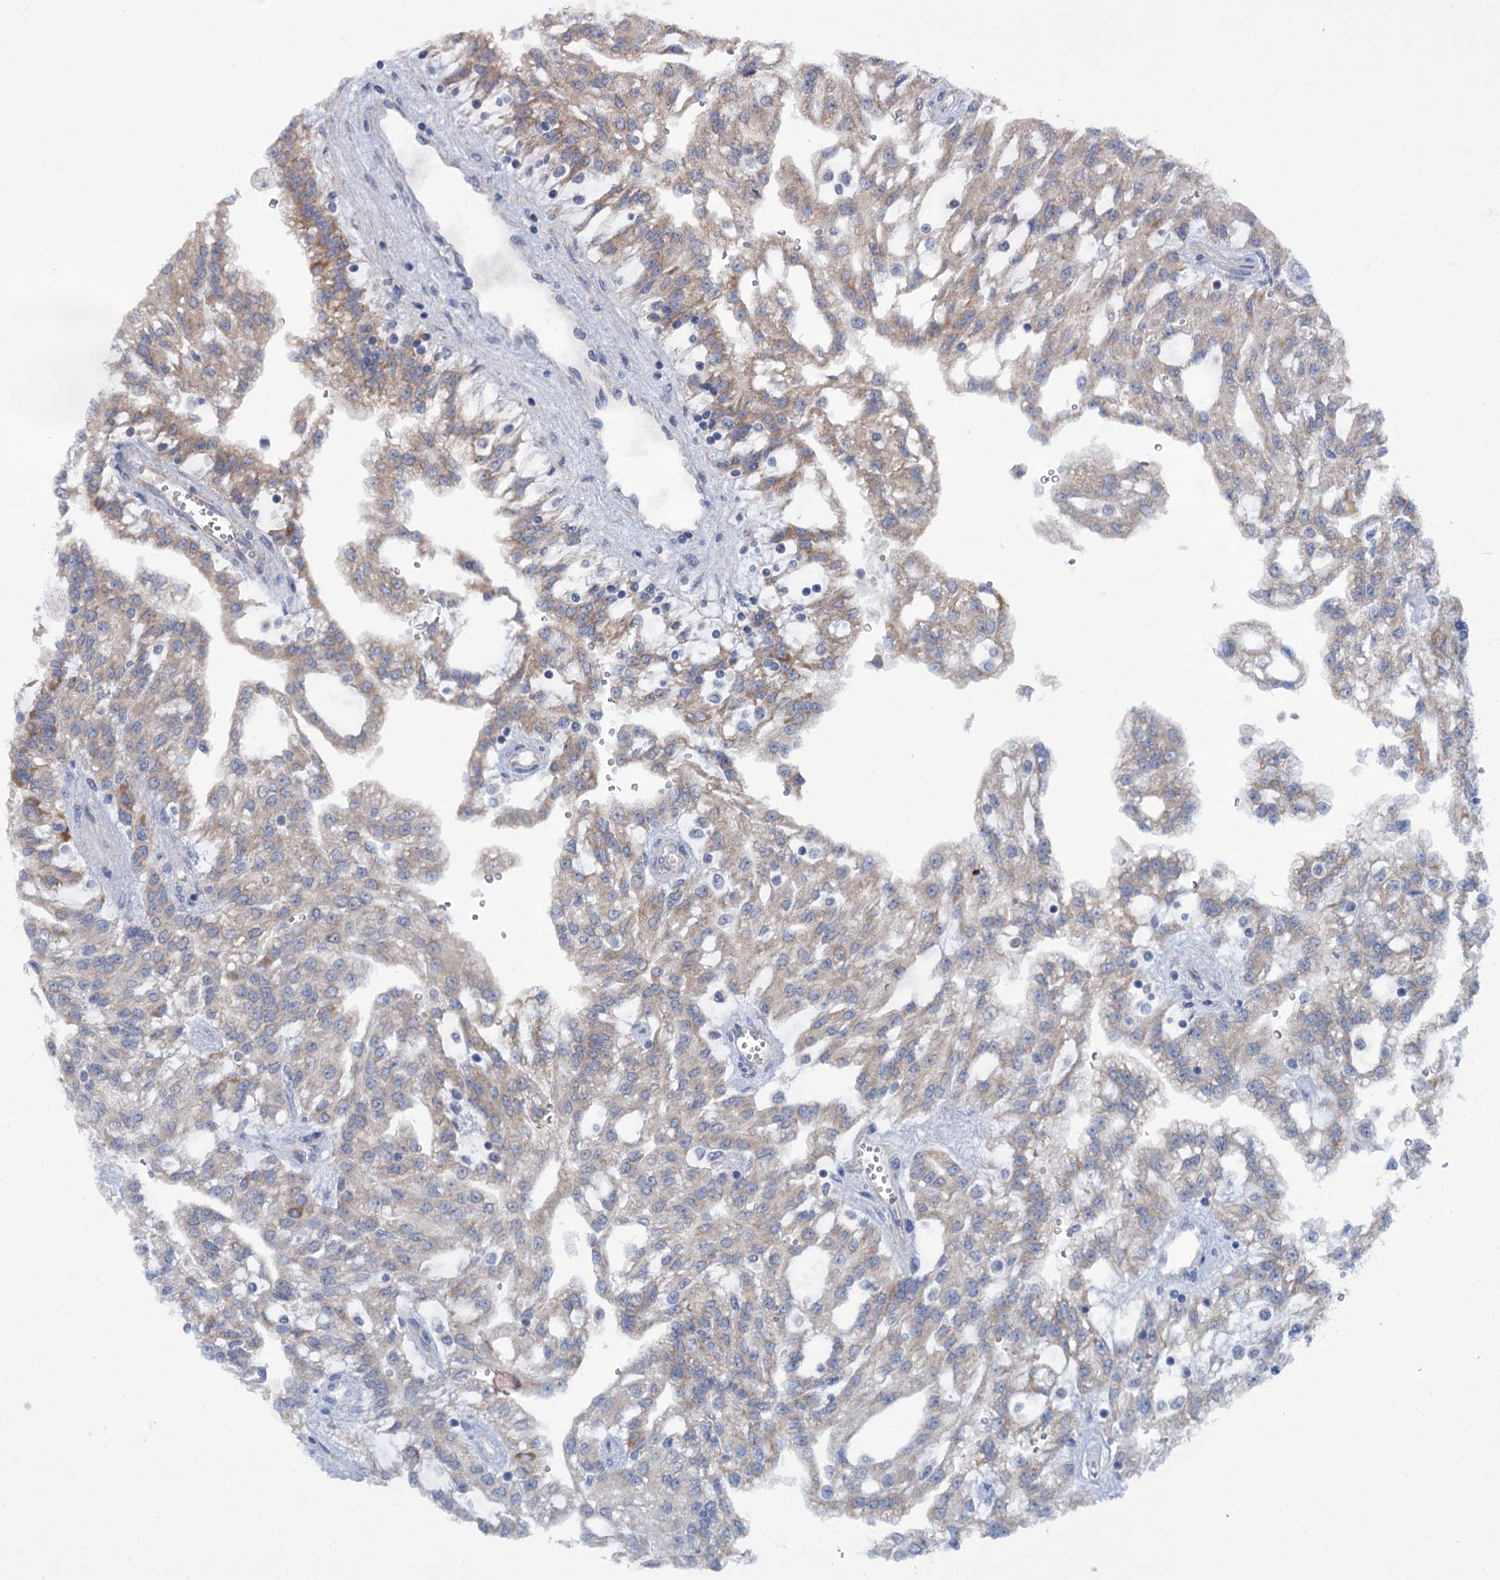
{"staining": {"intensity": "moderate", "quantity": "<25%", "location": "cytoplasmic/membranous"}, "tissue": "renal cancer", "cell_type": "Tumor cells", "image_type": "cancer", "snomed": [{"axis": "morphology", "description": "Adenocarcinoma, NOS"}, {"axis": "topography", "description": "Kidney"}], "caption": "Immunohistochemistry (IHC) photomicrograph of neoplastic tissue: renal cancer (adenocarcinoma) stained using immunohistochemistry displays low levels of moderate protein expression localized specifically in the cytoplasmic/membranous of tumor cells, appearing as a cytoplasmic/membranous brown color.", "gene": "DYNC2H1", "patient": {"sex": "male", "age": 63}}